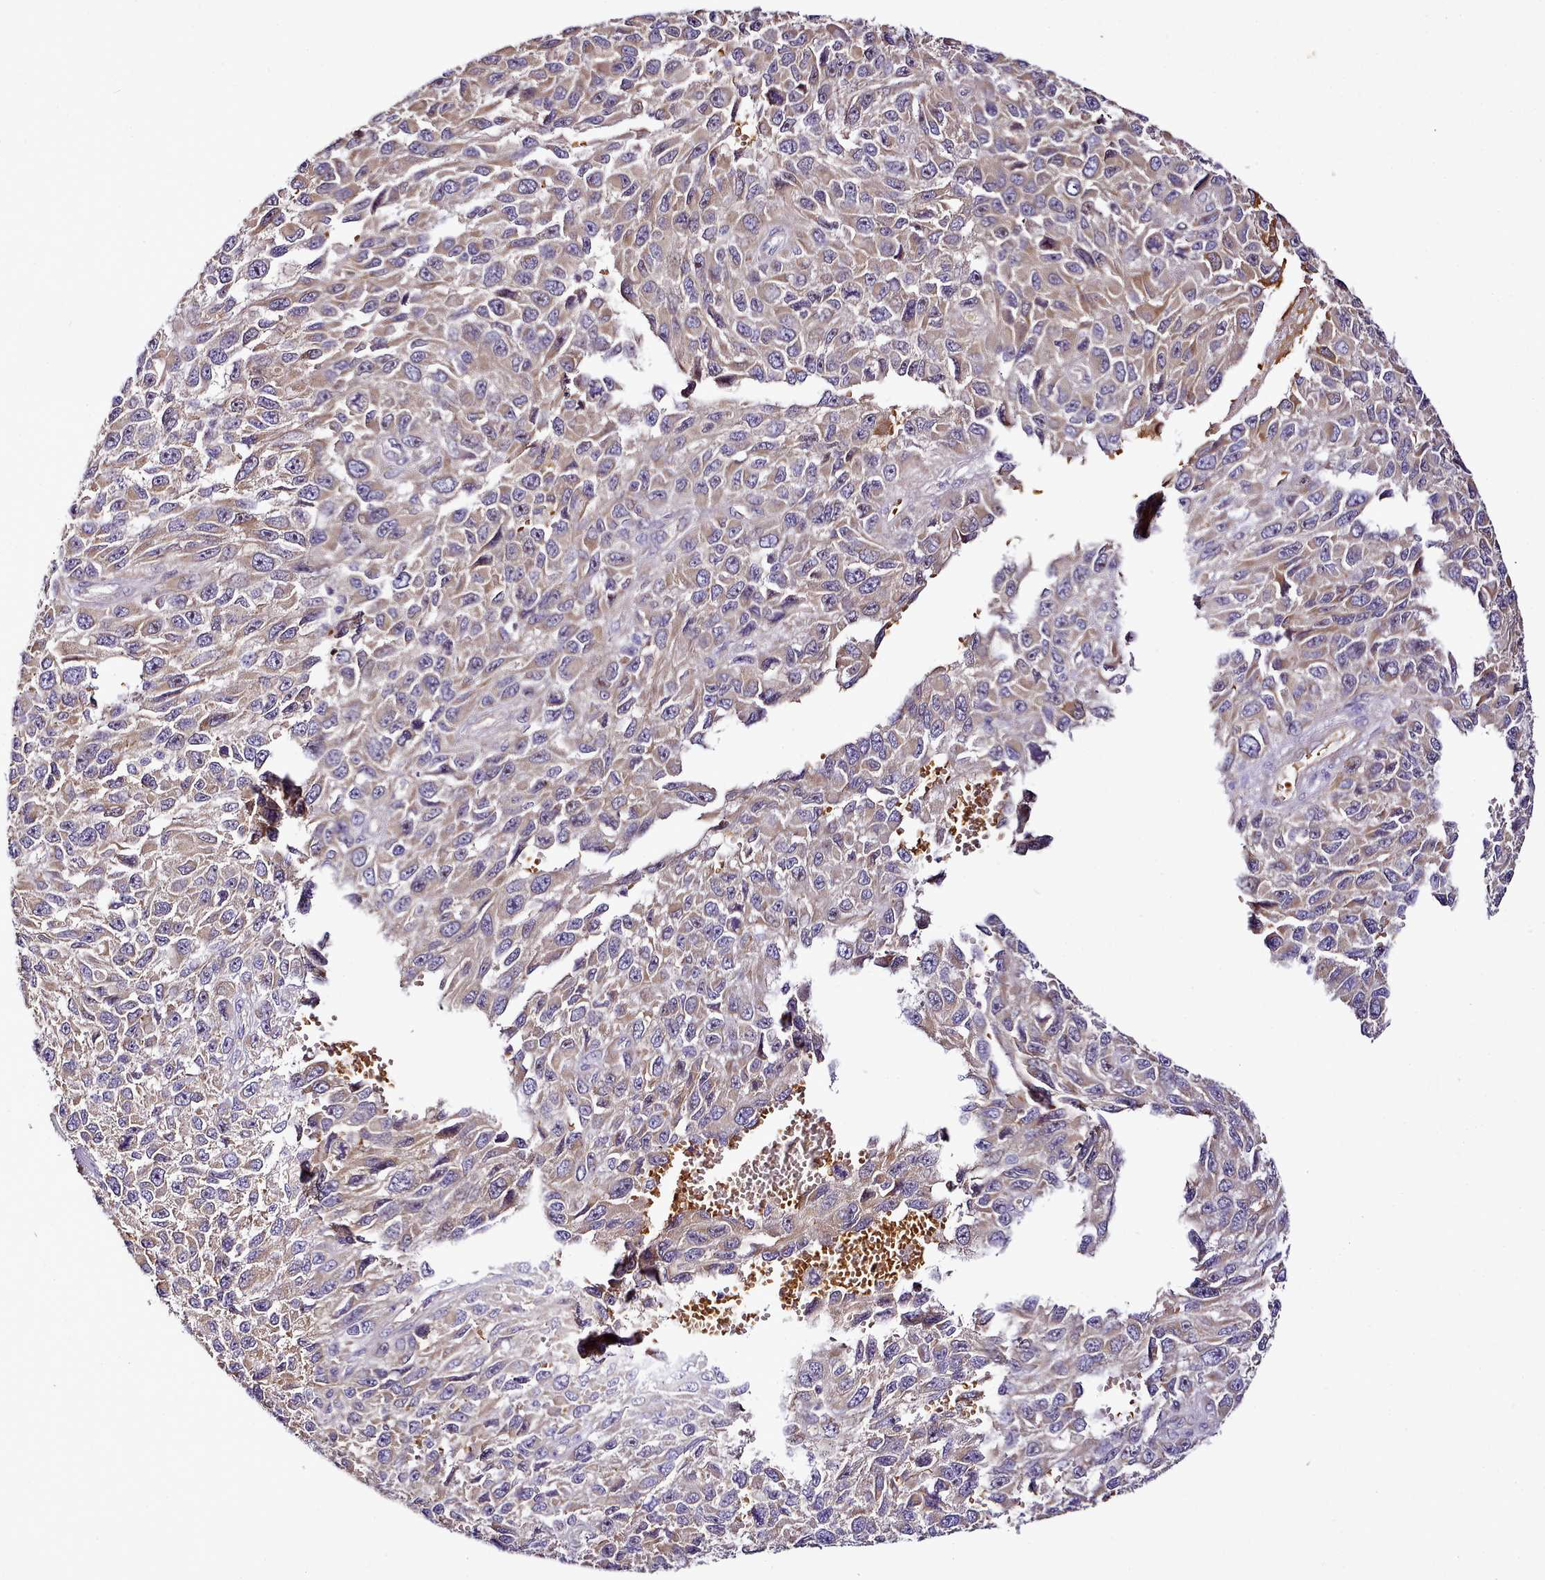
{"staining": {"intensity": "weak", "quantity": "25%-75%", "location": "cytoplasmic/membranous"}, "tissue": "melanoma", "cell_type": "Tumor cells", "image_type": "cancer", "snomed": [{"axis": "morphology", "description": "Normal tissue, NOS"}, {"axis": "morphology", "description": "Malignant melanoma, NOS"}, {"axis": "topography", "description": "Skin"}], "caption": "This histopathology image exhibits IHC staining of human melanoma, with low weak cytoplasmic/membranous staining in approximately 25%-75% of tumor cells.", "gene": "NBPF1", "patient": {"sex": "female", "age": 96}}